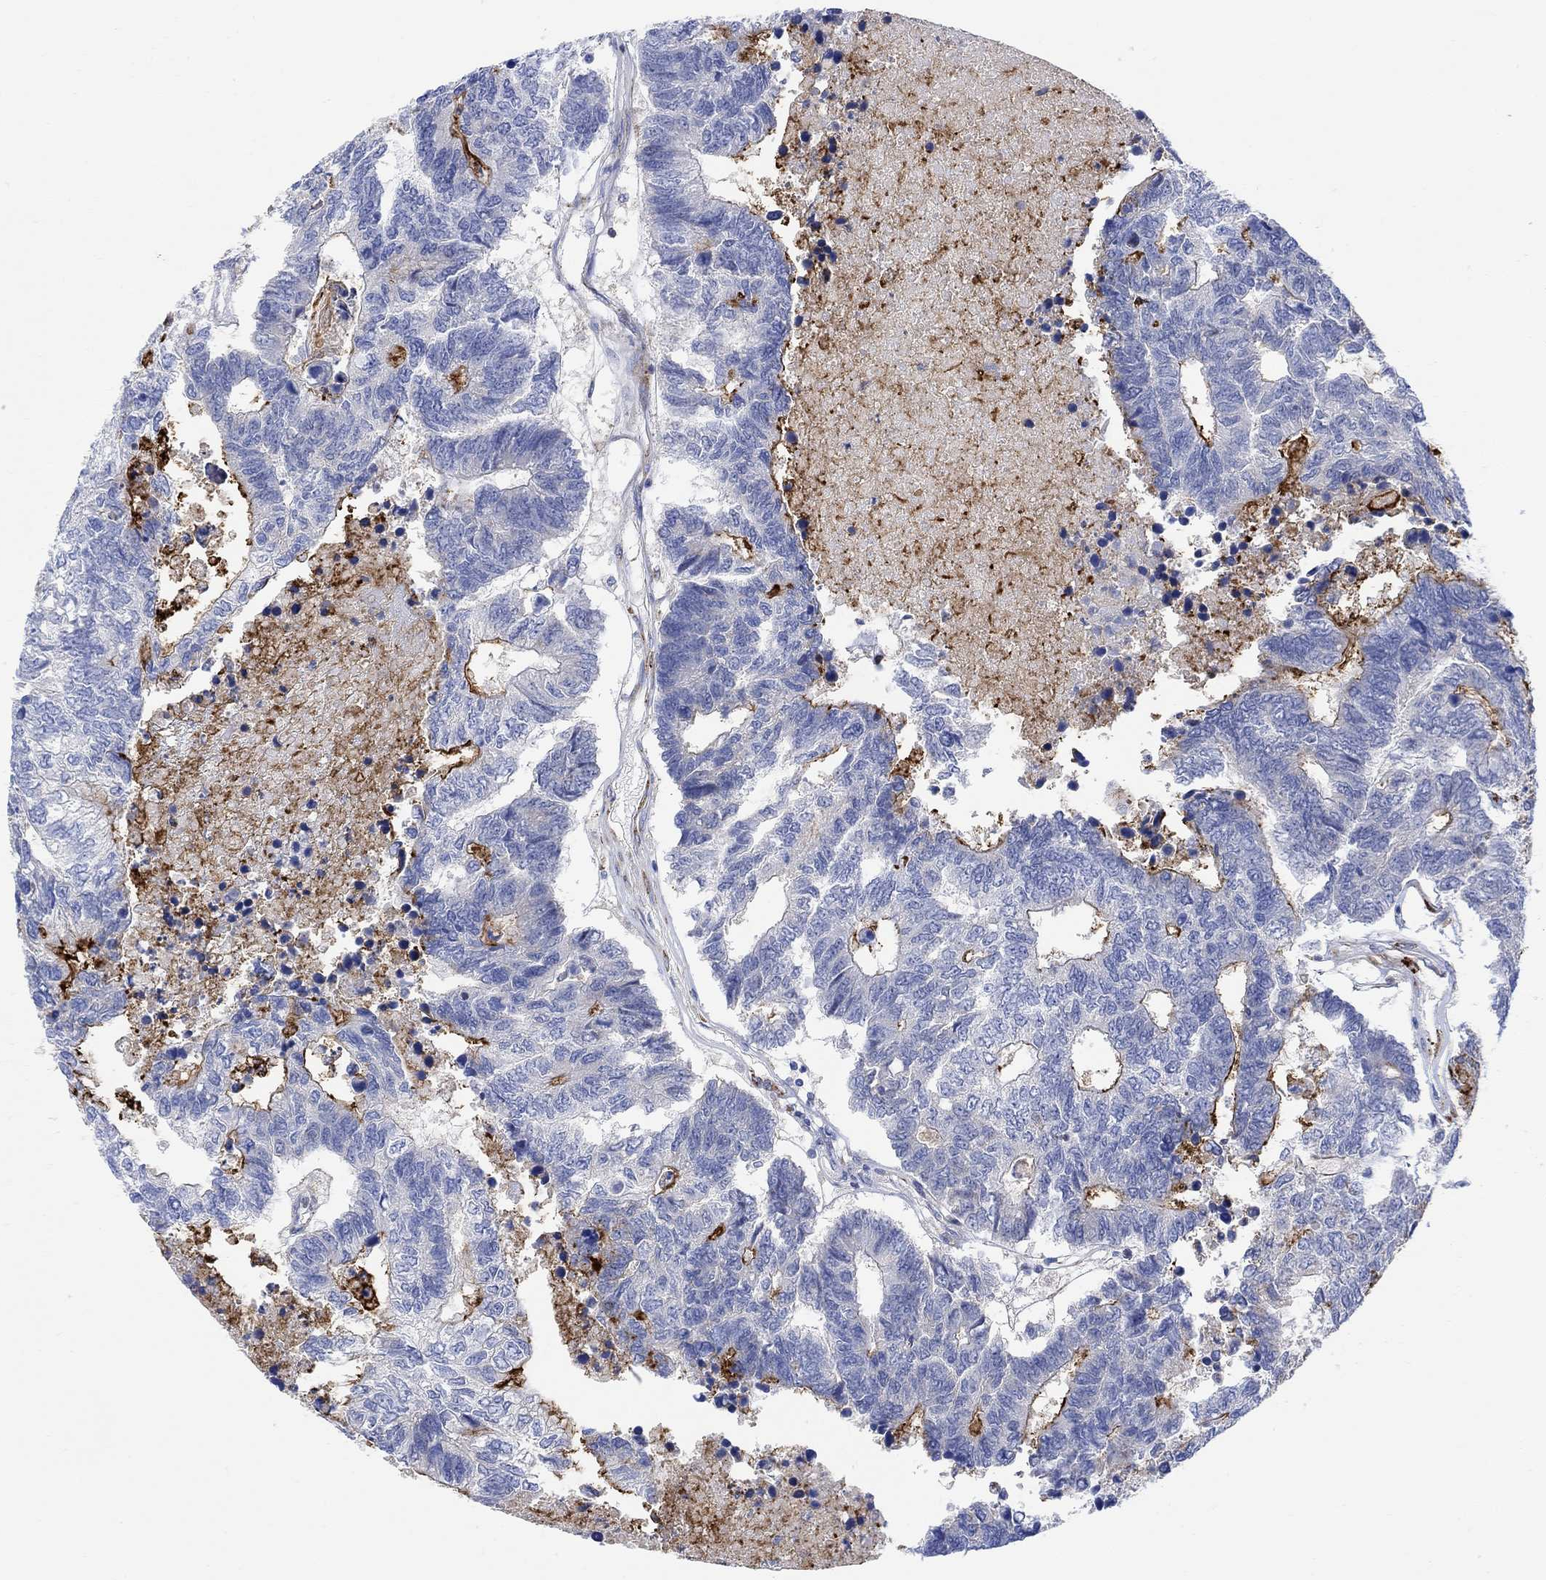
{"staining": {"intensity": "negative", "quantity": "none", "location": "none"}, "tissue": "colorectal cancer", "cell_type": "Tumor cells", "image_type": "cancer", "snomed": [{"axis": "morphology", "description": "Adenocarcinoma, NOS"}, {"axis": "topography", "description": "Colon"}], "caption": "The immunohistochemistry (IHC) micrograph has no significant positivity in tumor cells of colorectal cancer tissue.", "gene": "ARSK", "patient": {"sex": "female", "age": 48}}